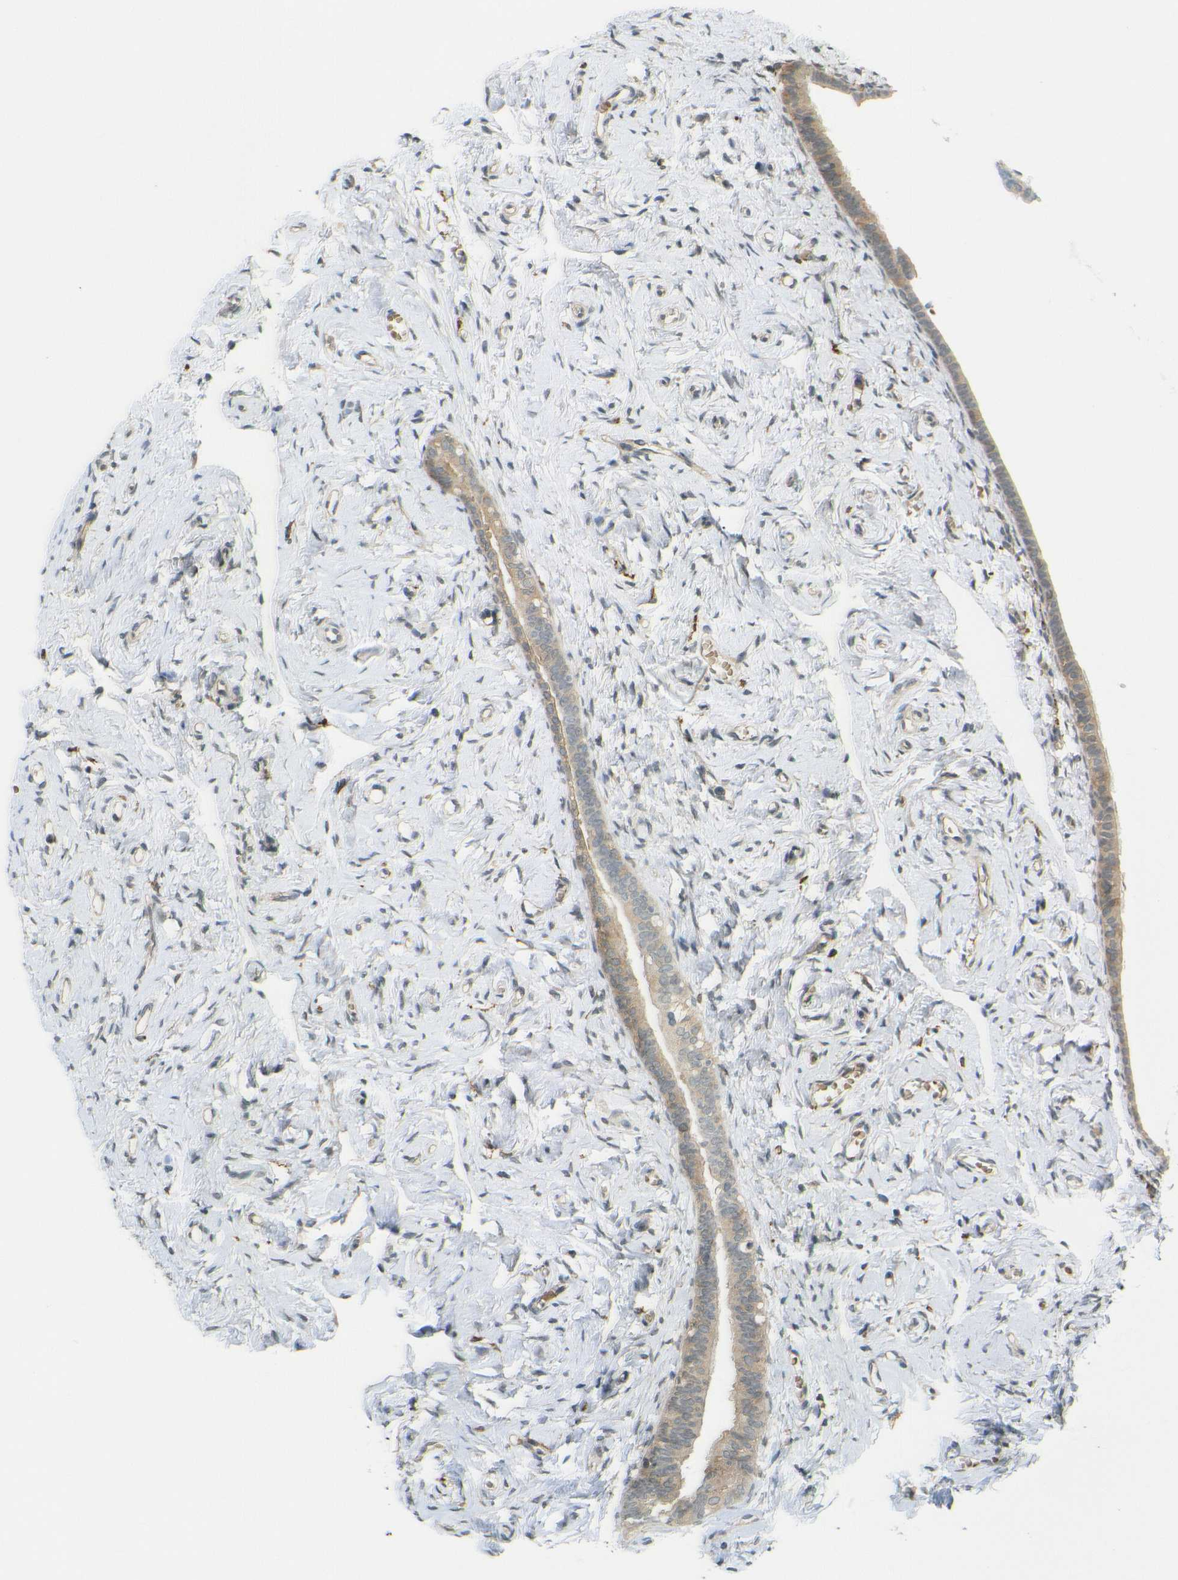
{"staining": {"intensity": "weak", "quantity": ">75%", "location": "cytoplasmic/membranous"}, "tissue": "fallopian tube", "cell_type": "Glandular cells", "image_type": "normal", "snomed": [{"axis": "morphology", "description": "Normal tissue, NOS"}, {"axis": "topography", "description": "Fallopian tube"}], "caption": "About >75% of glandular cells in benign human fallopian tube reveal weak cytoplasmic/membranous protein expression as visualized by brown immunohistochemical staining.", "gene": "DAB2", "patient": {"sex": "female", "age": 71}}